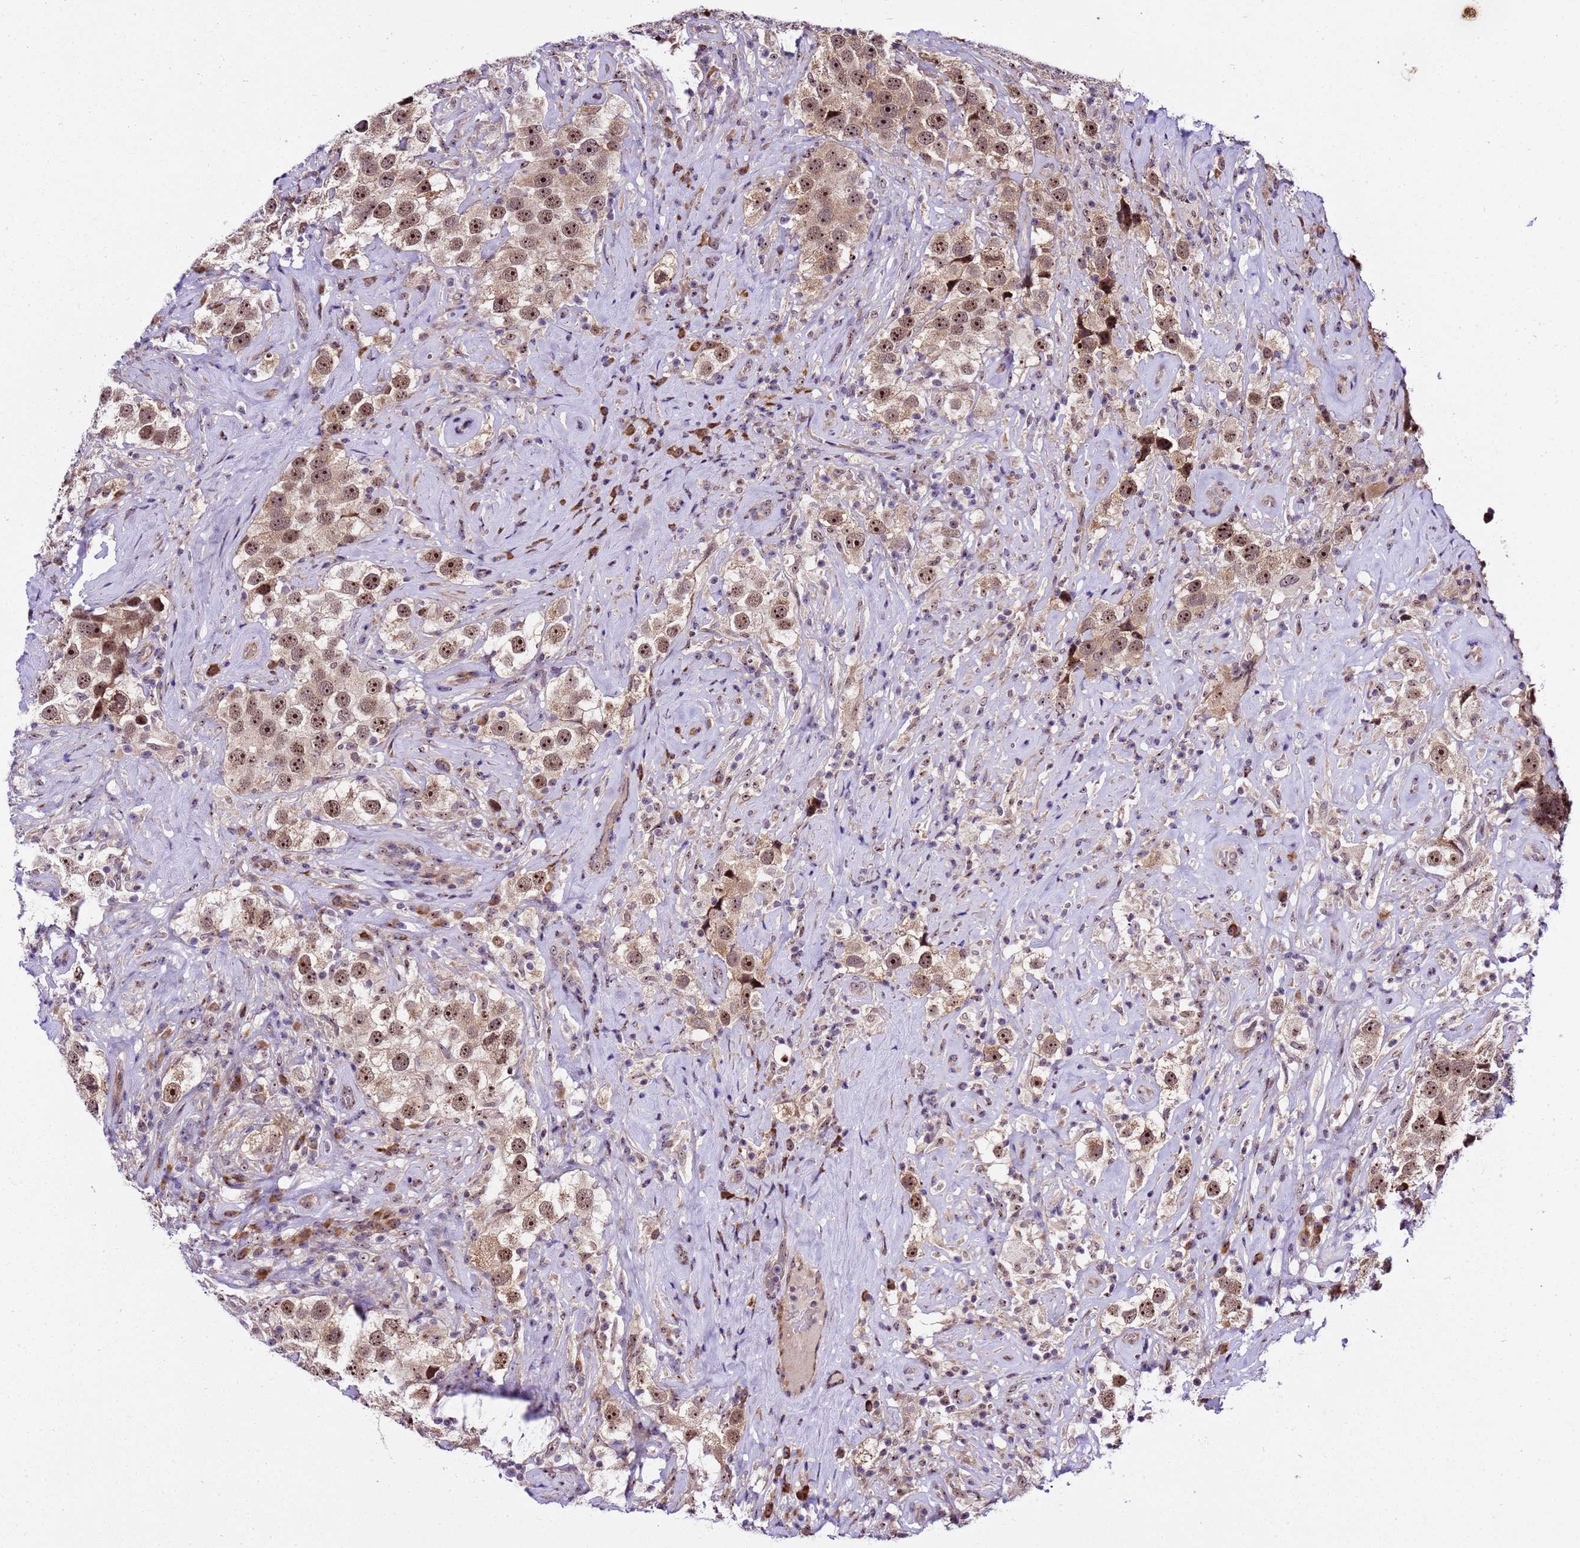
{"staining": {"intensity": "moderate", "quantity": ">75%", "location": "nuclear"}, "tissue": "testis cancer", "cell_type": "Tumor cells", "image_type": "cancer", "snomed": [{"axis": "morphology", "description": "Seminoma, NOS"}, {"axis": "topography", "description": "Testis"}], "caption": "Brown immunohistochemical staining in human testis cancer demonstrates moderate nuclear staining in approximately >75% of tumor cells. (brown staining indicates protein expression, while blue staining denotes nuclei).", "gene": "SLX4IP", "patient": {"sex": "male", "age": 49}}